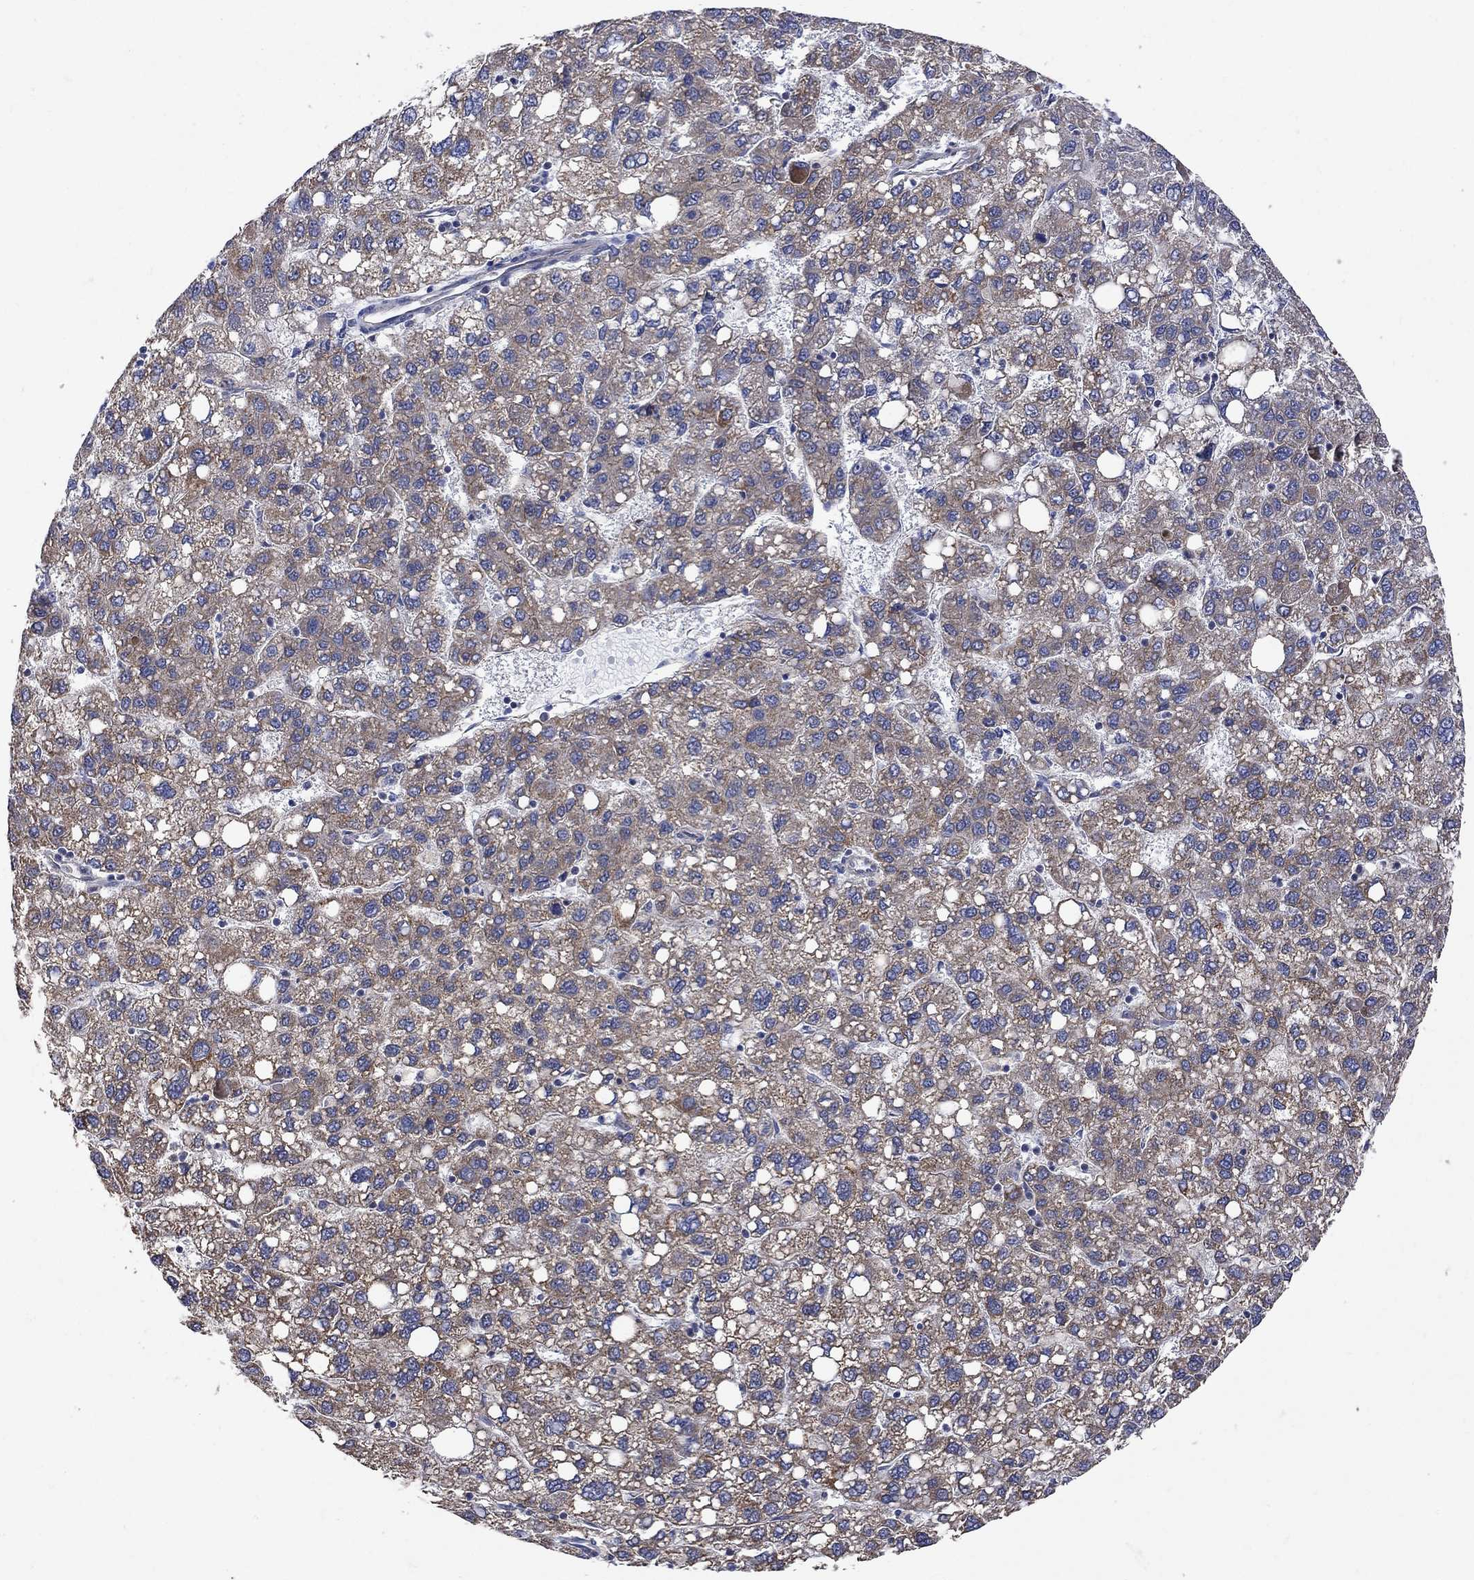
{"staining": {"intensity": "moderate", "quantity": ">75%", "location": "cytoplasmic/membranous"}, "tissue": "liver cancer", "cell_type": "Tumor cells", "image_type": "cancer", "snomed": [{"axis": "morphology", "description": "Carcinoma, Hepatocellular, NOS"}, {"axis": "topography", "description": "Liver"}], "caption": "There is medium levels of moderate cytoplasmic/membranous positivity in tumor cells of liver cancer, as demonstrated by immunohistochemical staining (brown color).", "gene": "ANKRA2", "patient": {"sex": "female", "age": 82}}